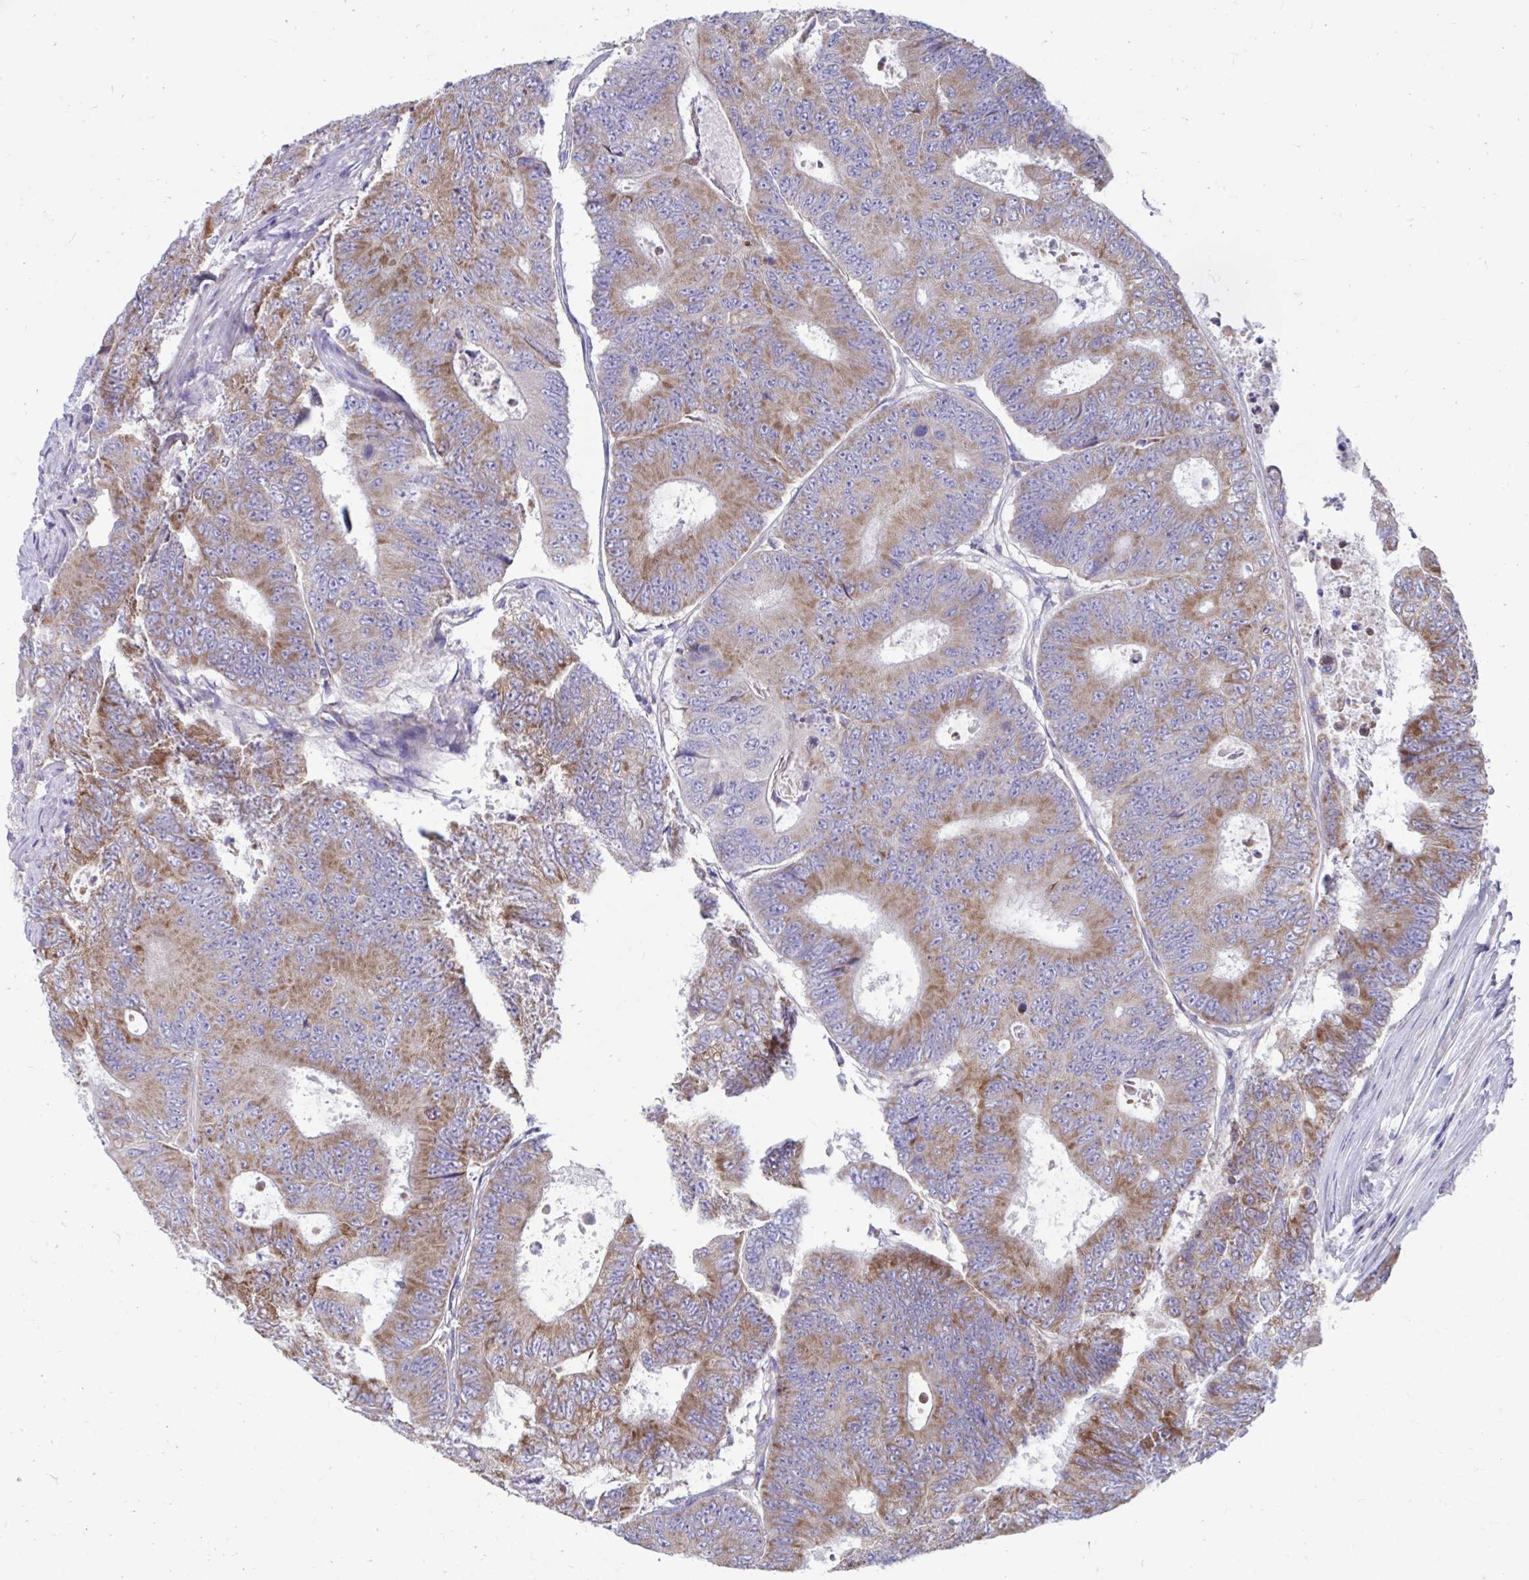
{"staining": {"intensity": "moderate", "quantity": "25%-75%", "location": "cytoplasmic/membranous"}, "tissue": "colorectal cancer", "cell_type": "Tumor cells", "image_type": "cancer", "snomed": [{"axis": "morphology", "description": "Adenocarcinoma, NOS"}, {"axis": "topography", "description": "Colon"}], "caption": "Colorectal adenocarcinoma tissue exhibits moderate cytoplasmic/membranous expression in approximately 25%-75% of tumor cells (brown staining indicates protein expression, while blue staining denotes nuclei).", "gene": "LINGO4", "patient": {"sex": "female", "age": 48}}